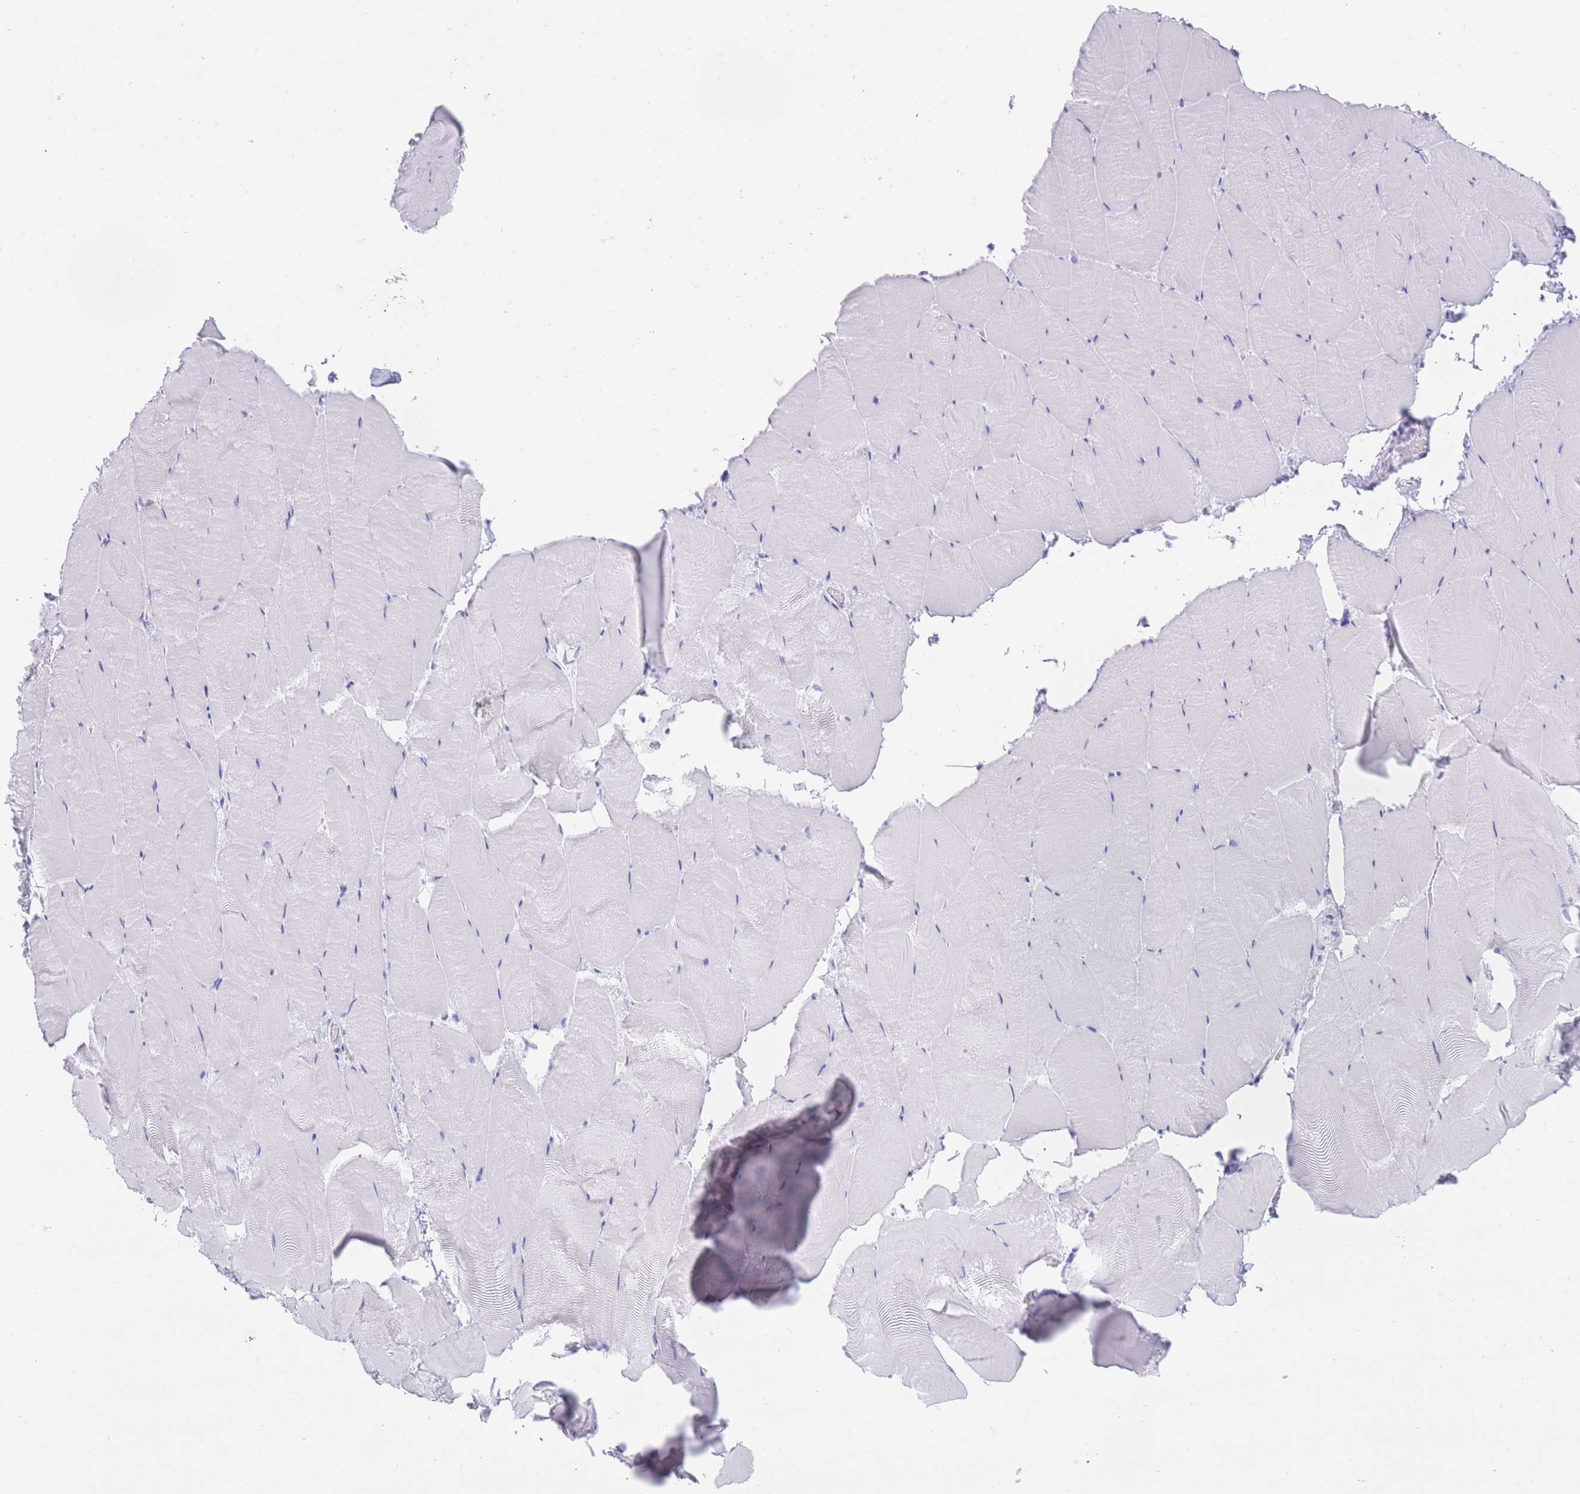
{"staining": {"intensity": "negative", "quantity": "none", "location": "none"}, "tissue": "skeletal muscle", "cell_type": "Myocytes", "image_type": "normal", "snomed": [{"axis": "morphology", "description": "Normal tissue, NOS"}, {"axis": "topography", "description": "Skeletal muscle"}], "caption": "Skeletal muscle stained for a protein using IHC exhibits no positivity myocytes.", "gene": "ELOA2", "patient": {"sex": "female", "age": 64}}